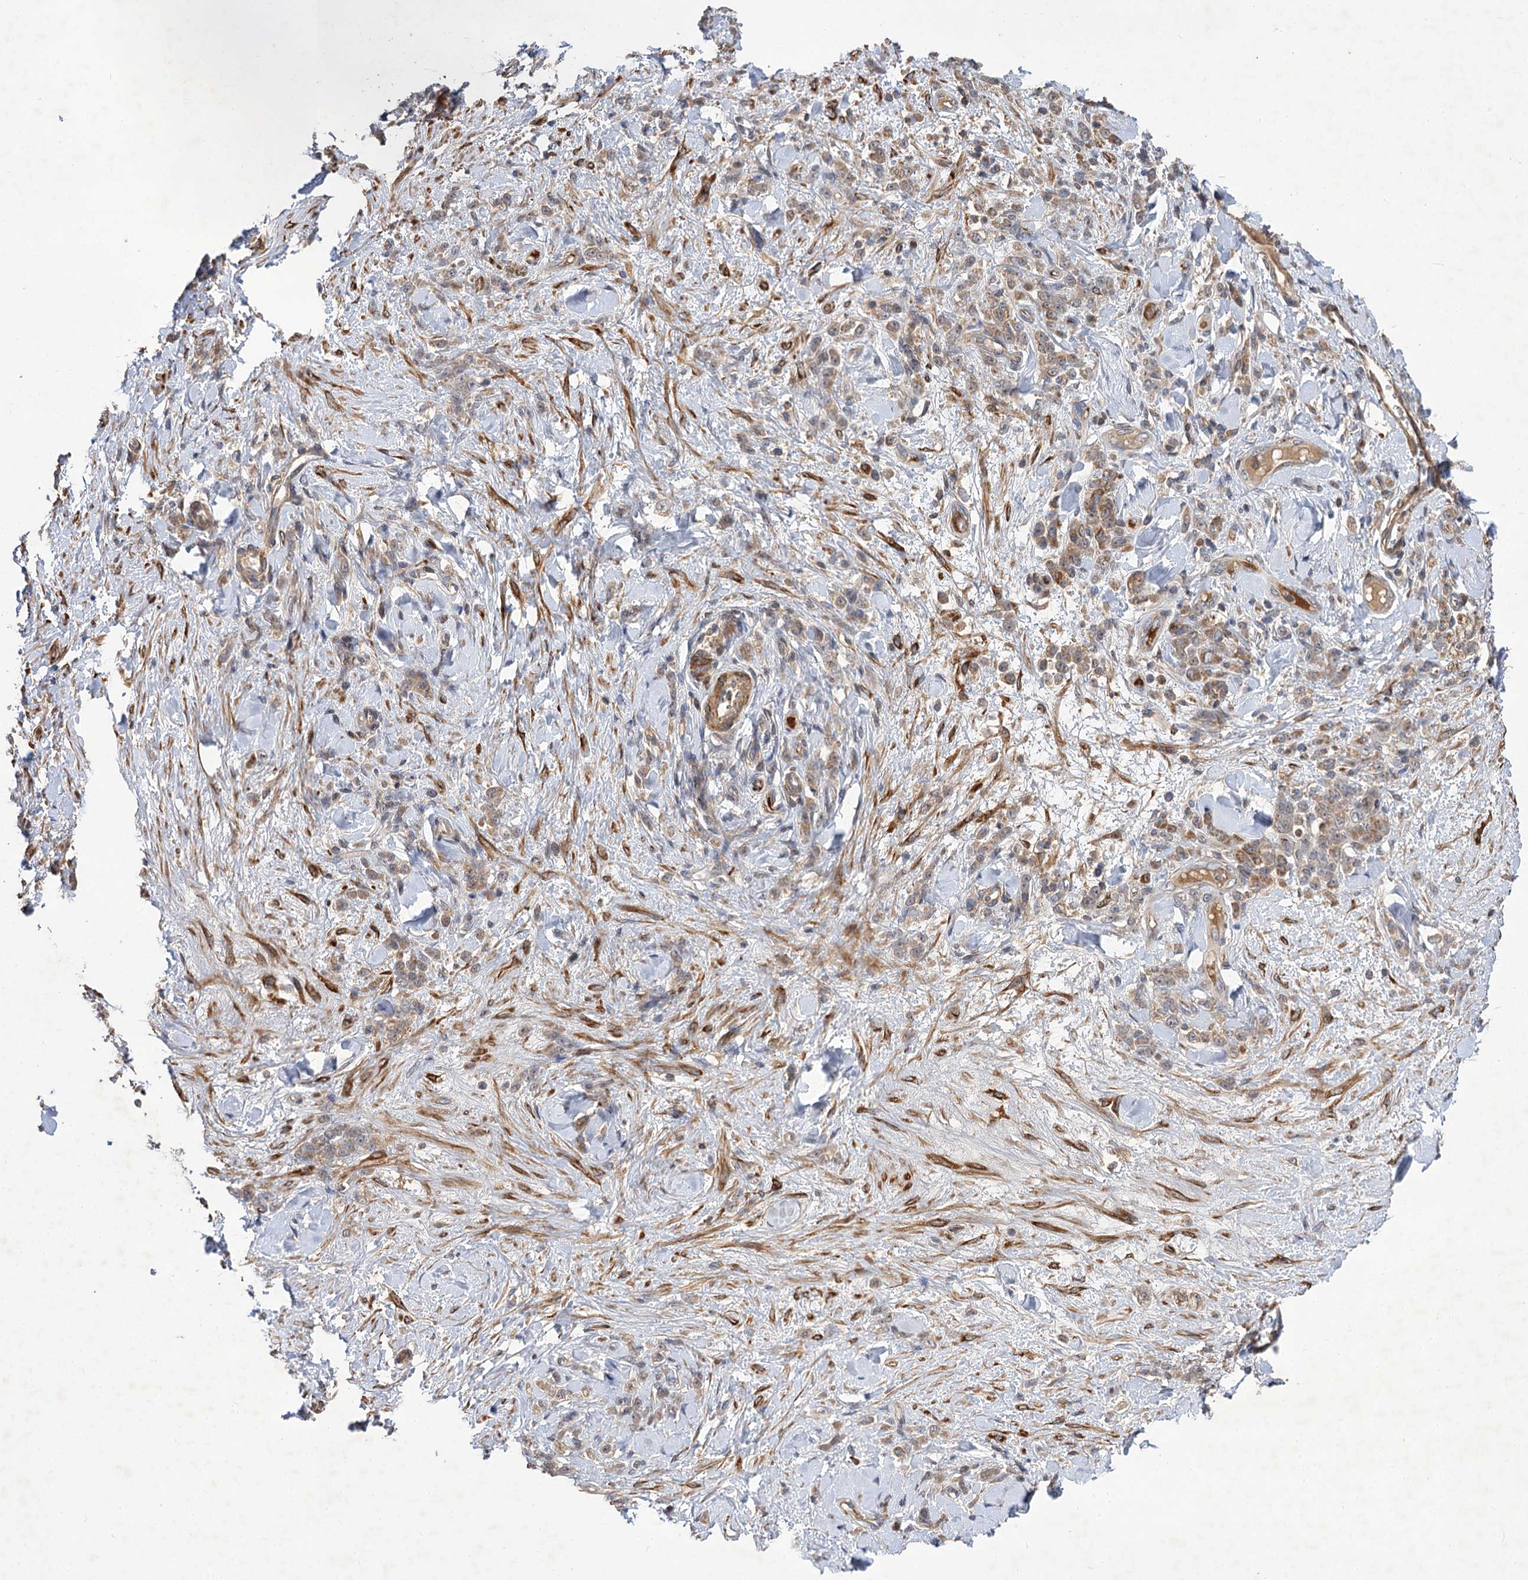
{"staining": {"intensity": "moderate", "quantity": ">75%", "location": "cytoplasmic/membranous"}, "tissue": "stomach cancer", "cell_type": "Tumor cells", "image_type": "cancer", "snomed": [{"axis": "morphology", "description": "Normal tissue, NOS"}, {"axis": "morphology", "description": "Adenocarcinoma, NOS"}, {"axis": "topography", "description": "Stomach"}], "caption": "Immunohistochemical staining of human stomach cancer (adenocarcinoma) demonstrates medium levels of moderate cytoplasmic/membranous staining in about >75% of tumor cells.", "gene": "FBXW8", "patient": {"sex": "male", "age": 82}}